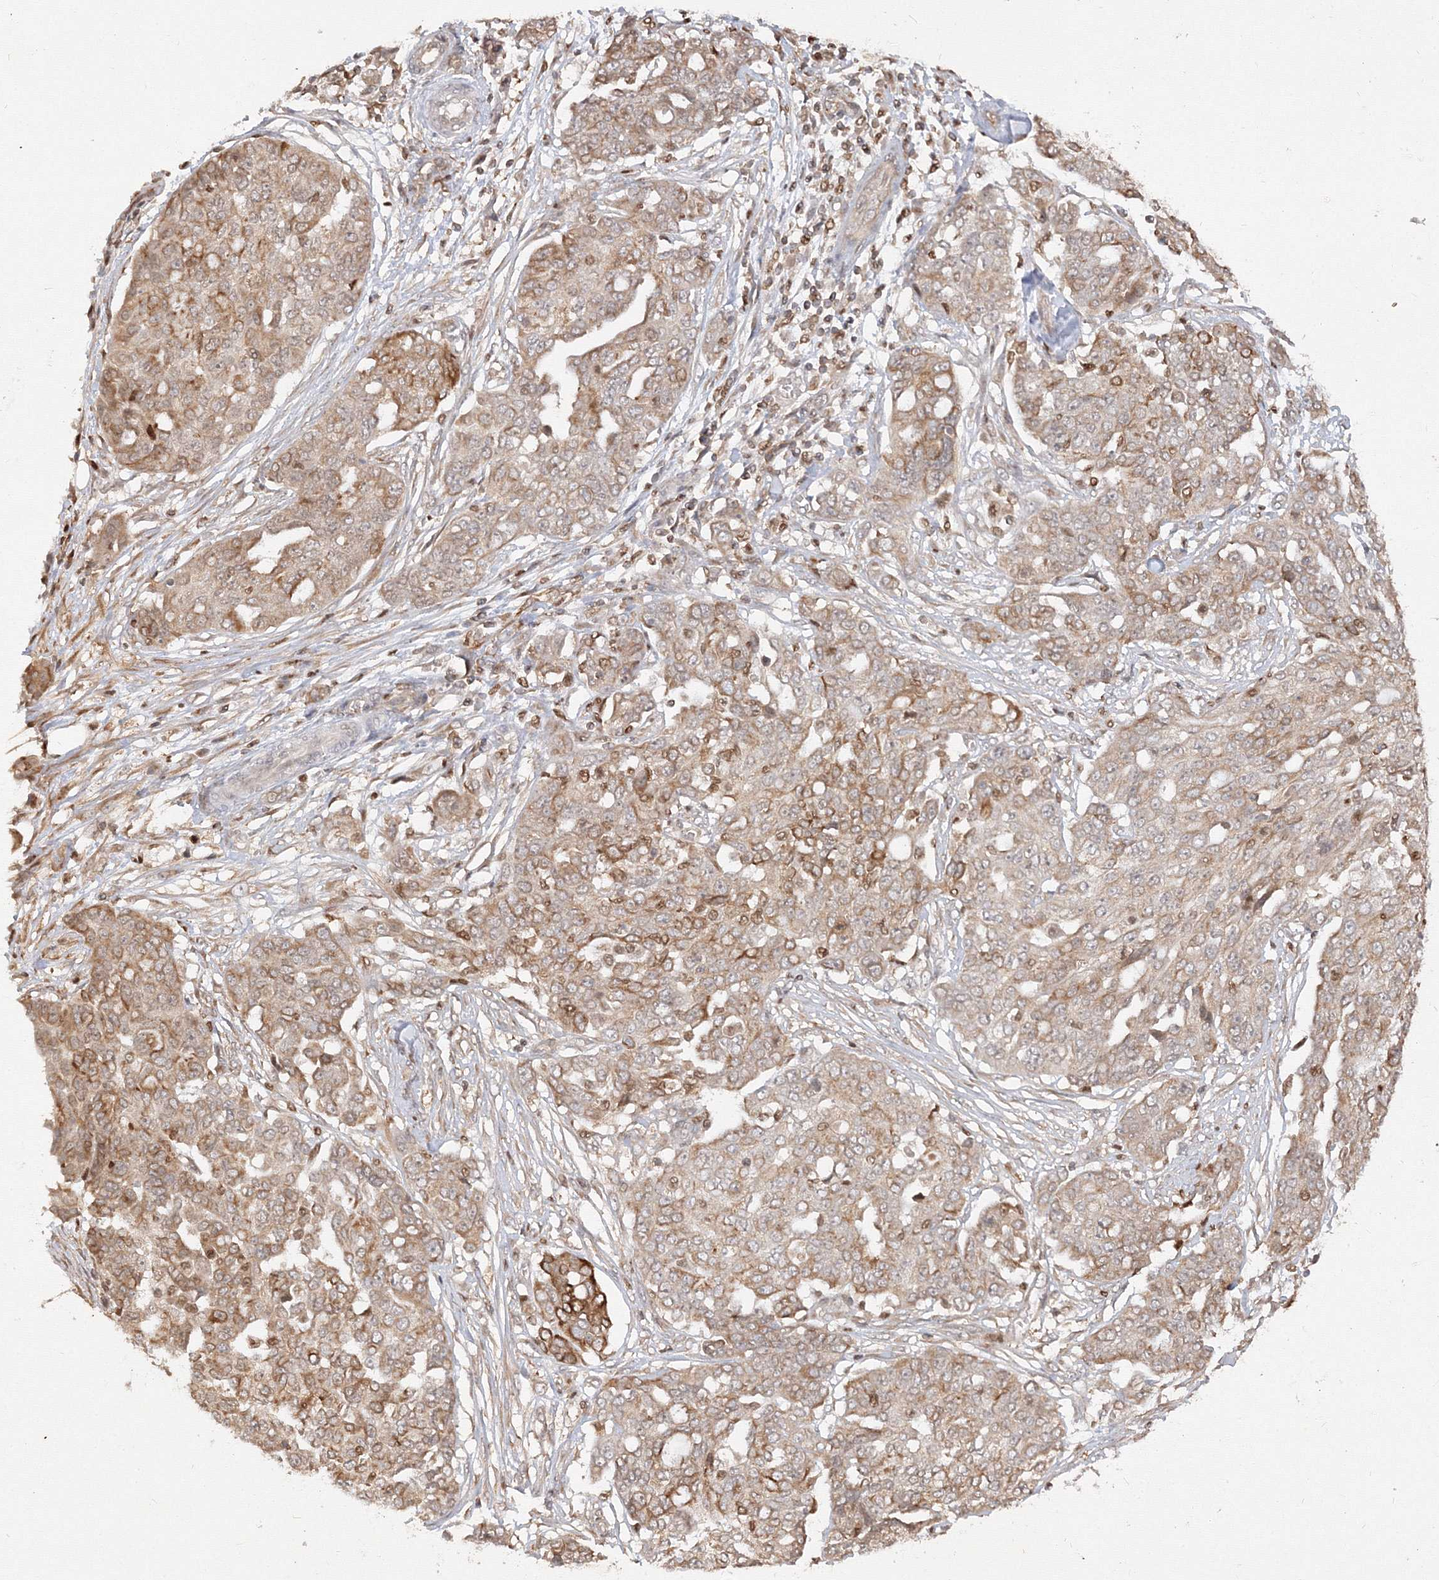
{"staining": {"intensity": "weak", "quantity": ">75%", "location": "cytoplasmic/membranous"}, "tissue": "ovarian cancer", "cell_type": "Tumor cells", "image_type": "cancer", "snomed": [{"axis": "morphology", "description": "Cystadenocarcinoma, serous, NOS"}, {"axis": "topography", "description": "Soft tissue"}, {"axis": "topography", "description": "Ovary"}], "caption": "Immunohistochemistry staining of ovarian serous cystadenocarcinoma, which exhibits low levels of weak cytoplasmic/membranous positivity in approximately >75% of tumor cells indicating weak cytoplasmic/membranous protein expression. The staining was performed using DAB (brown) for protein detection and nuclei were counterstained in hematoxylin (blue).", "gene": "TMEM50B", "patient": {"sex": "female", "age": 57}}